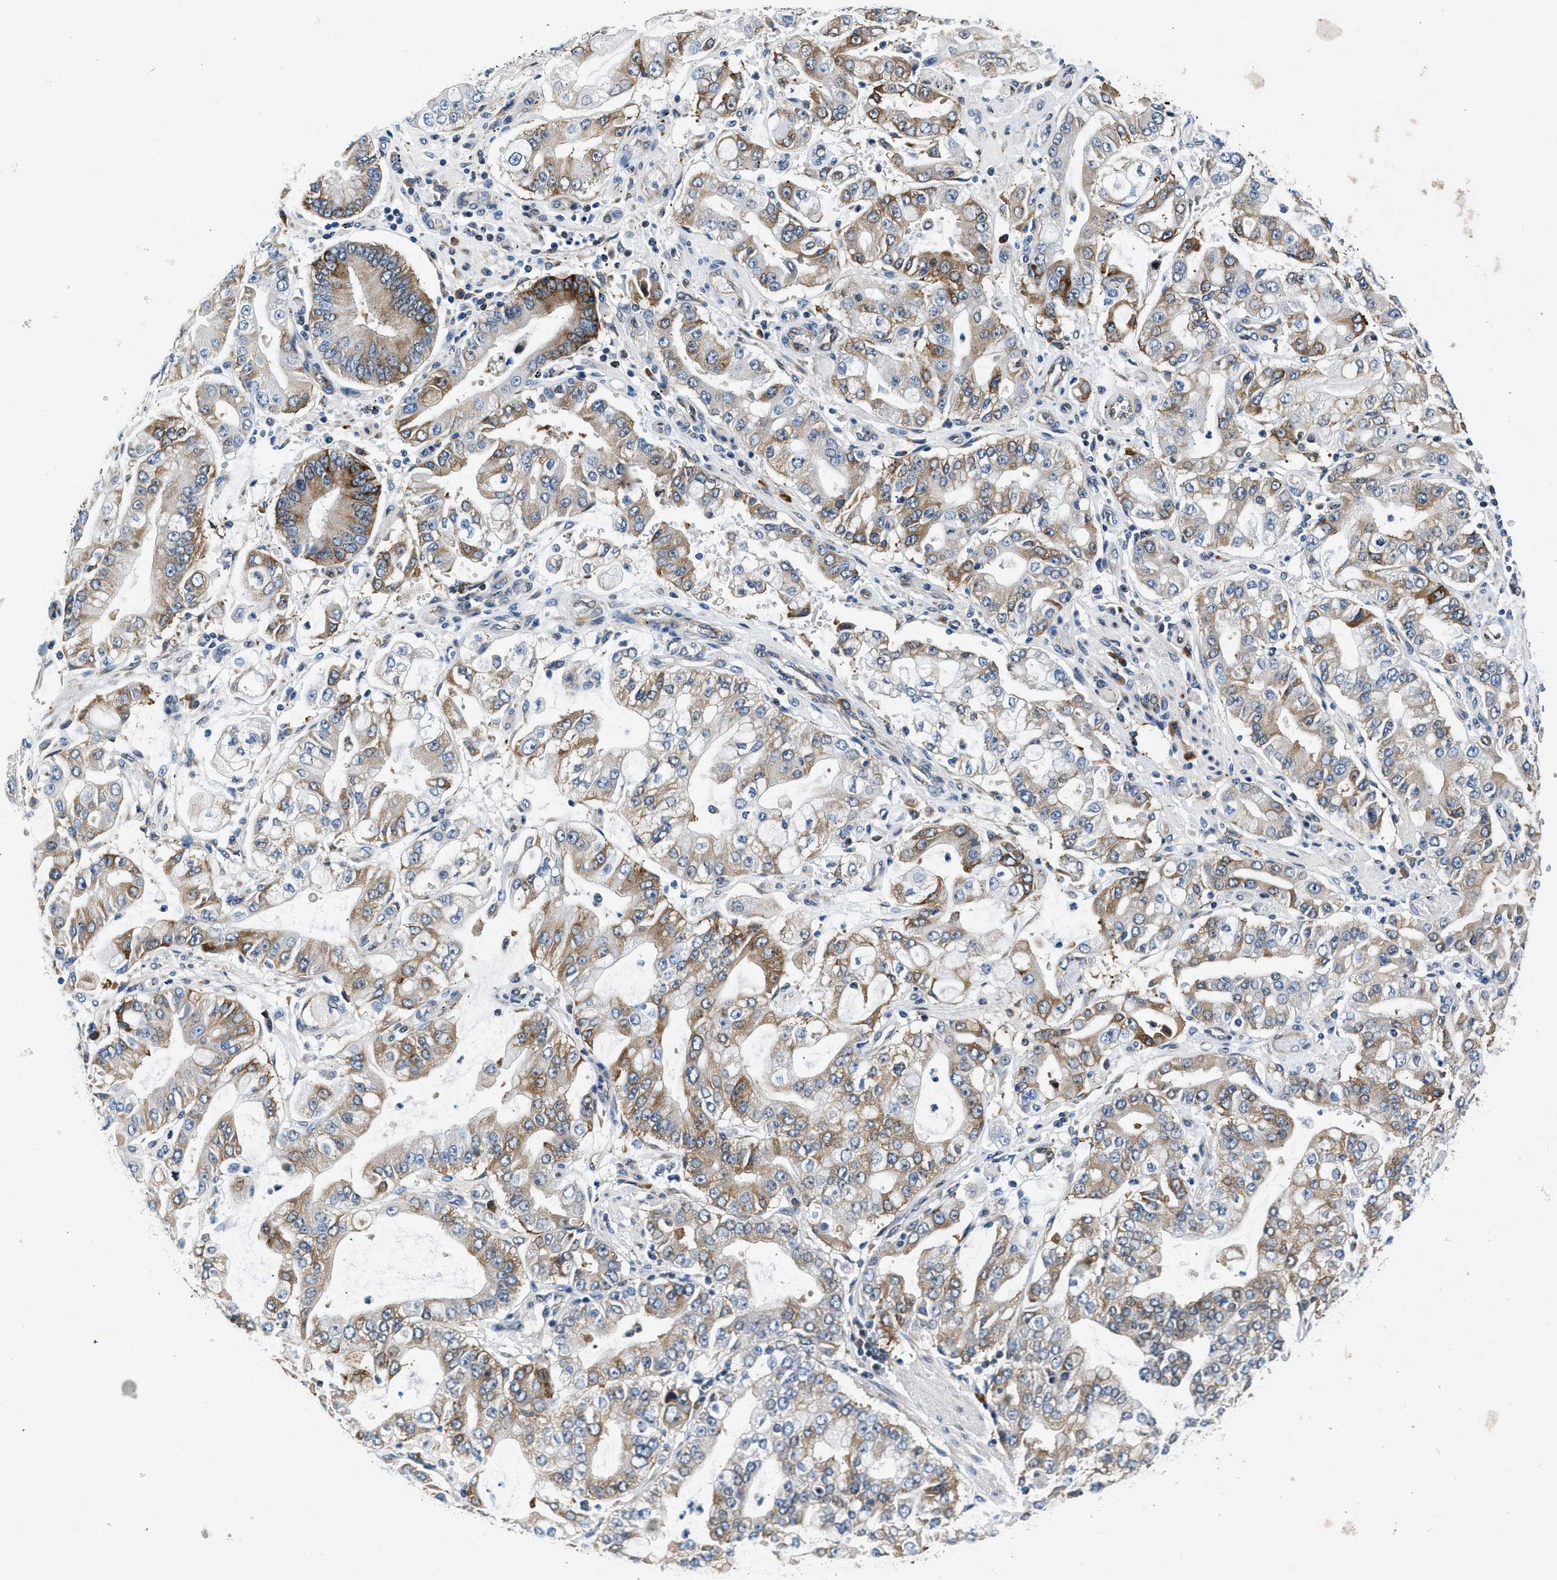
{"staining": {"intensity": "moderate", "quantity": "25%-75%", "location": "cytoplasmic/membranous"}, "tissue": "stomach cancer", "cell_type": "Tumor cells", "image_type": "cancer", "snomed": [{"axis": "morphology", "description": "Adenocarcinoma, NOS"}, {"axis": "topography", "description": "Stomach"}], "caption": "Immunohistochemistry of human stomach adenocarcinoma displays medium levels of moderate cytoplasmic/membranous positivity in approximately 25%-75% of tumor cells.", "gene": "PA2G4", "patient": {"sex": "male", "age": 76}}